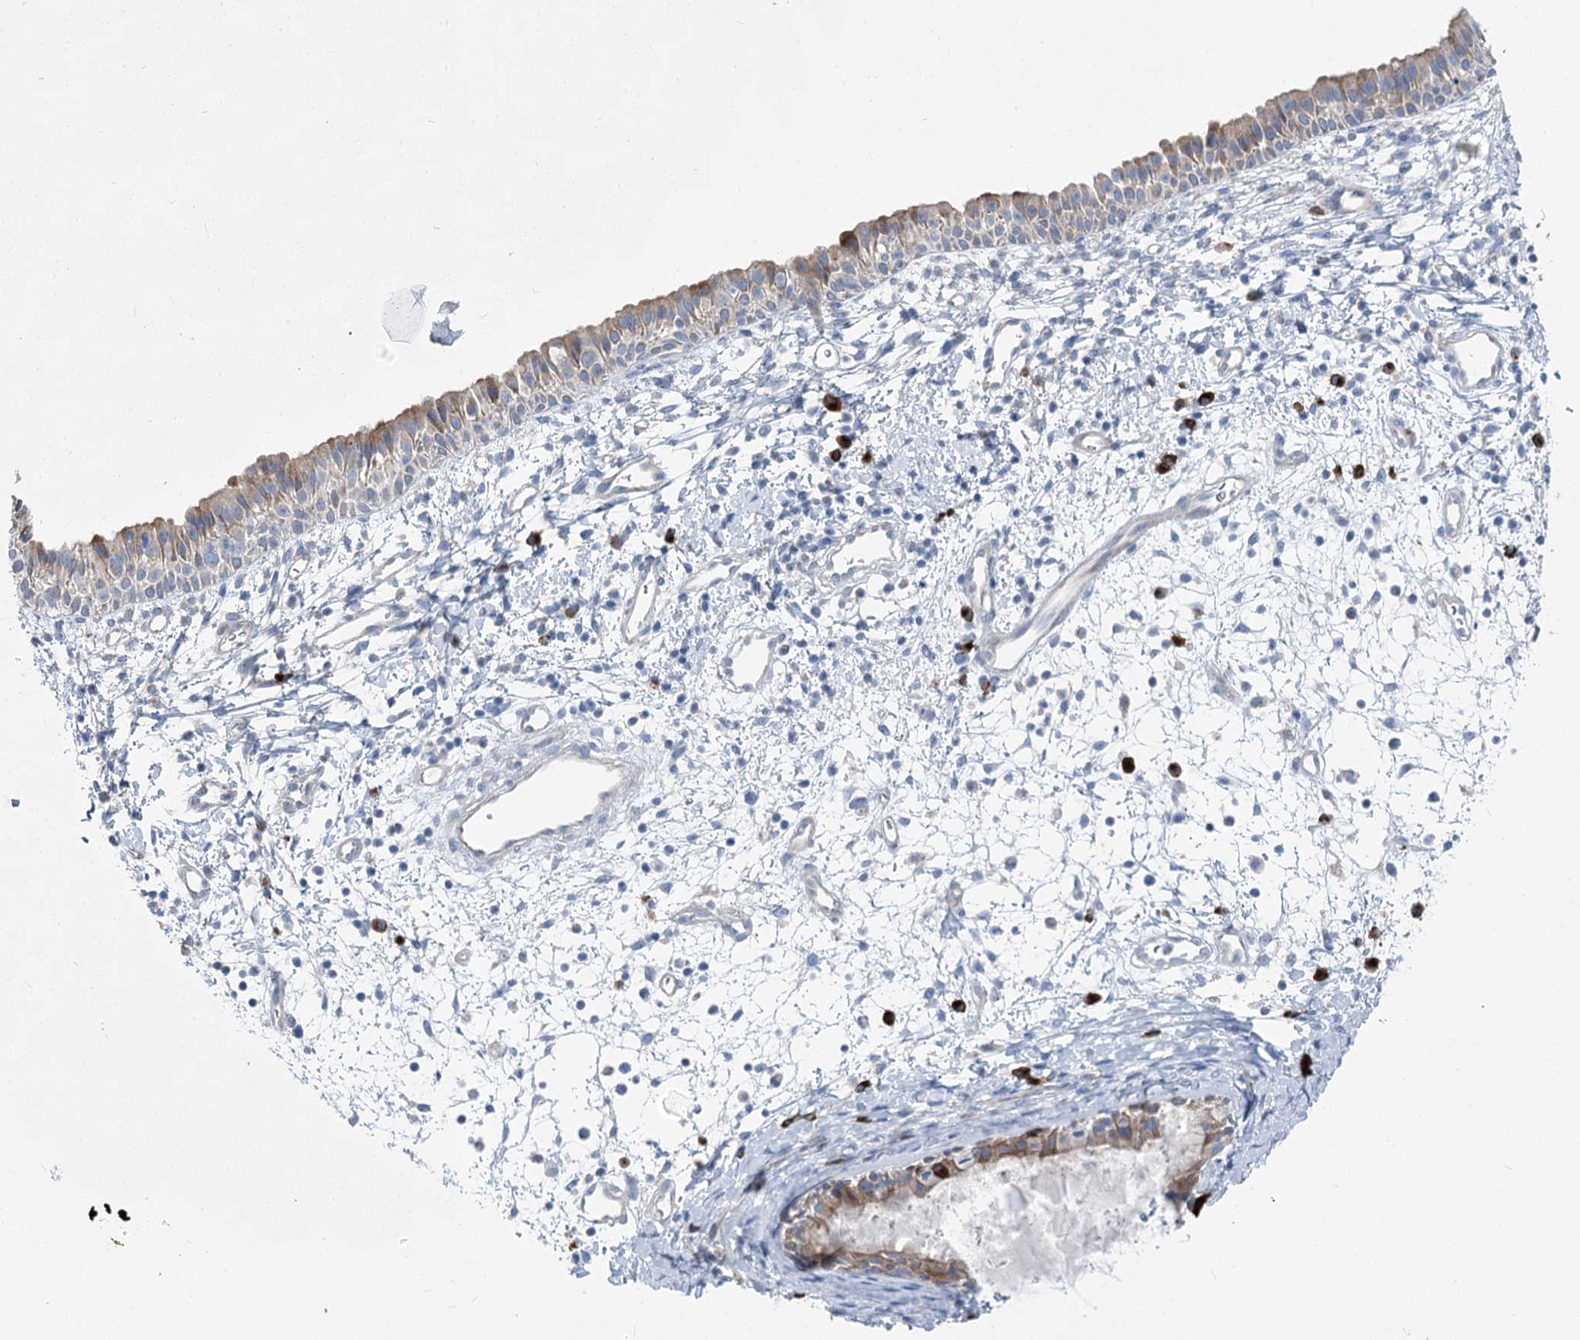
{"staining": {"intensity": "weak", "quantity": "25%-75%", "location": "cytoplasmic/membranous"}, "tissue": "nasopharynx", "cell_type": "Respiratory epithelial cells", "image_type": "normal", "snomed": [{"axis": "morphology", "description": "Normal tissue, NOS"}, {"axis": "topography", "description": "Nasopharynx"}], "caption": "A brown stain highlights weak cytoplasmic/membranous positivity of a protein in respiratory epithelial cells of benign nasopharynx. The staining is performed using DAB (3,3'-diaminobenzidine) brown chromogen to label protein expression. The nuclei are counter-stained blue using hematoxylin.", "gene": "POGLUT1", "patient": {"sex": "male", "age": 22}}